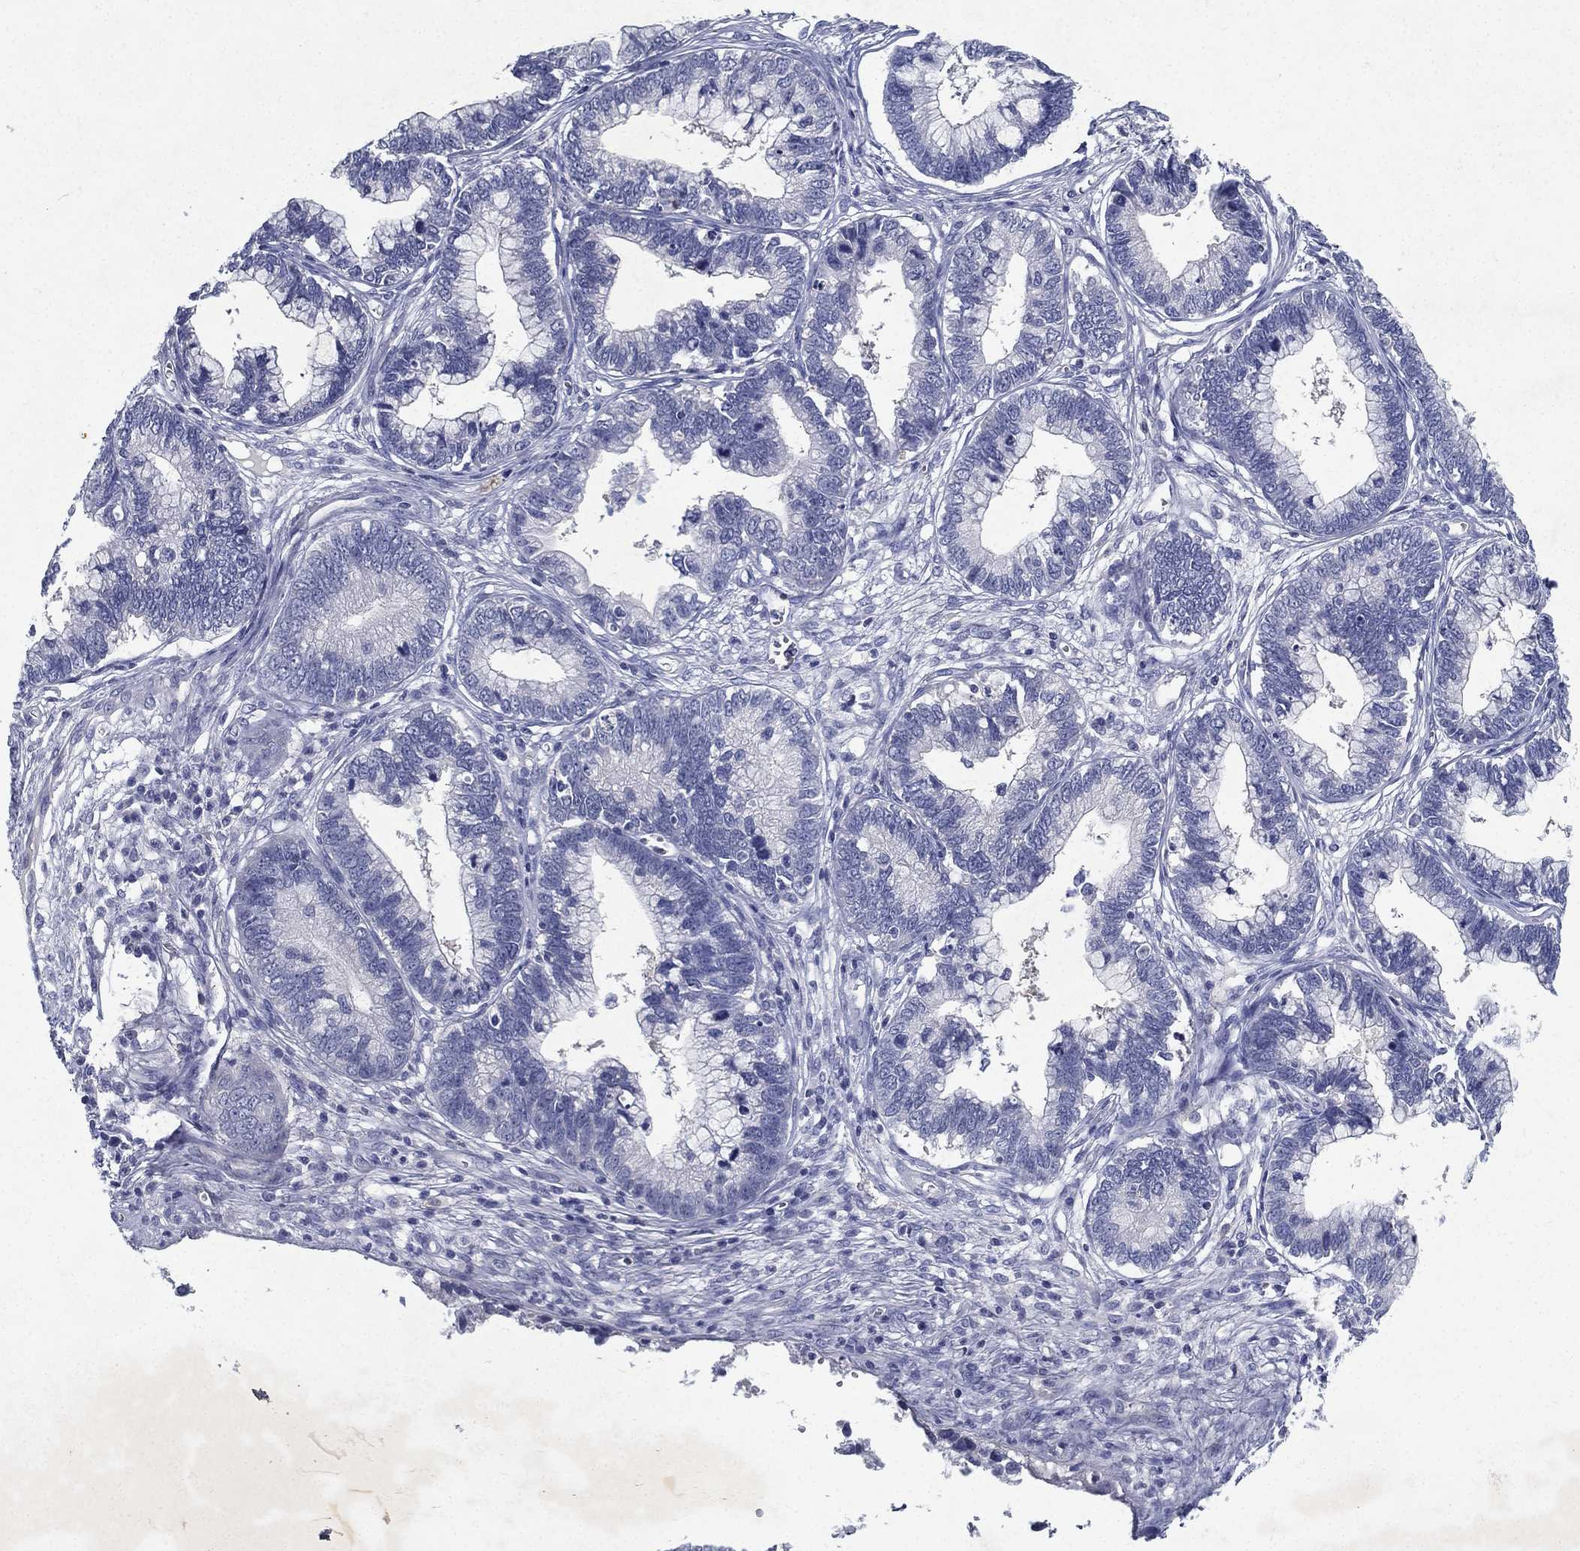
{"staining": {"intensity": "negative", "quantity": "none", "location": "none"}, "tissue": "cervical cancer", "cell_type": "Tumor cells", "image_type": "cancer", "snomed": [{"axis": "morphology", "description": "Adenocarcinoma, NOS"}, {"axis": "topography", "description": "Cervix"}], "caption": "The immunohistochemistry photomicrograph has no significant expression in tumor cells of cervical cancer tissue.", "gene": "RGS13", "patient": {"sex": "female", "age": 44}}